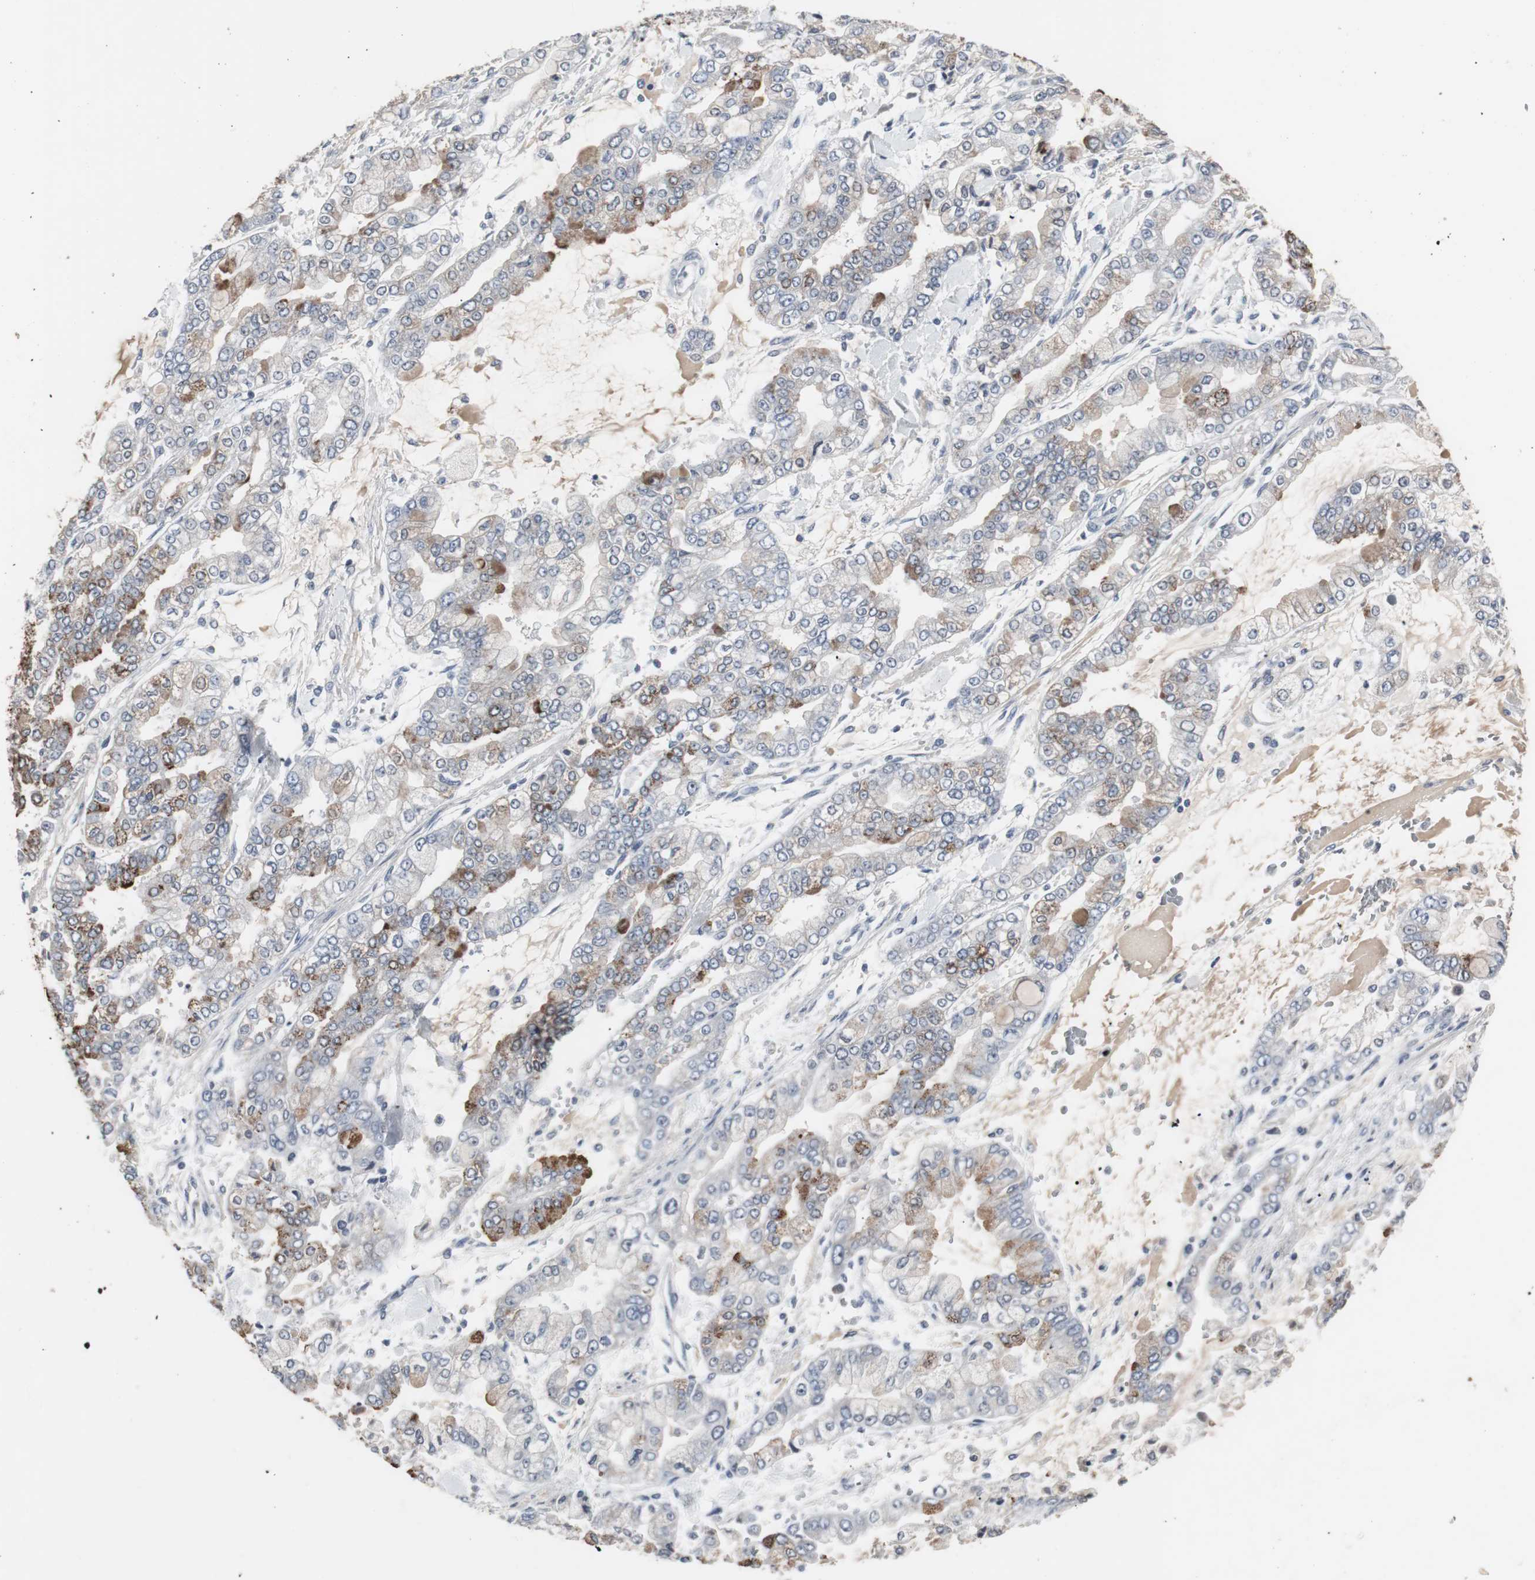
{"staining": {"intensity": "strong", "quantity": "<25%", "location": "cytoplasmic/membranous"}, "tissue": "stomach cancer", "cell_type": "Tumor cells", "image_type": "cancer", "snomed": [{"axis": "morphology", "description": "Normal tissue, NOS"}, {"axis": "morphology", "description": "Adenocarcinoma, NOS"}, {"axis": "topography", "description": "Stomach, upper"}, {"axis": "topography", "description": "Stomach"}], "caption": "This photomicrograph demonstrates IHC staining of stomach cancer, with medium strong cytoplasmic/membranous staining in about <25% of tumor cells.", "gene": "ACAA1", "patient": {"sex": "male", "age": 76}}